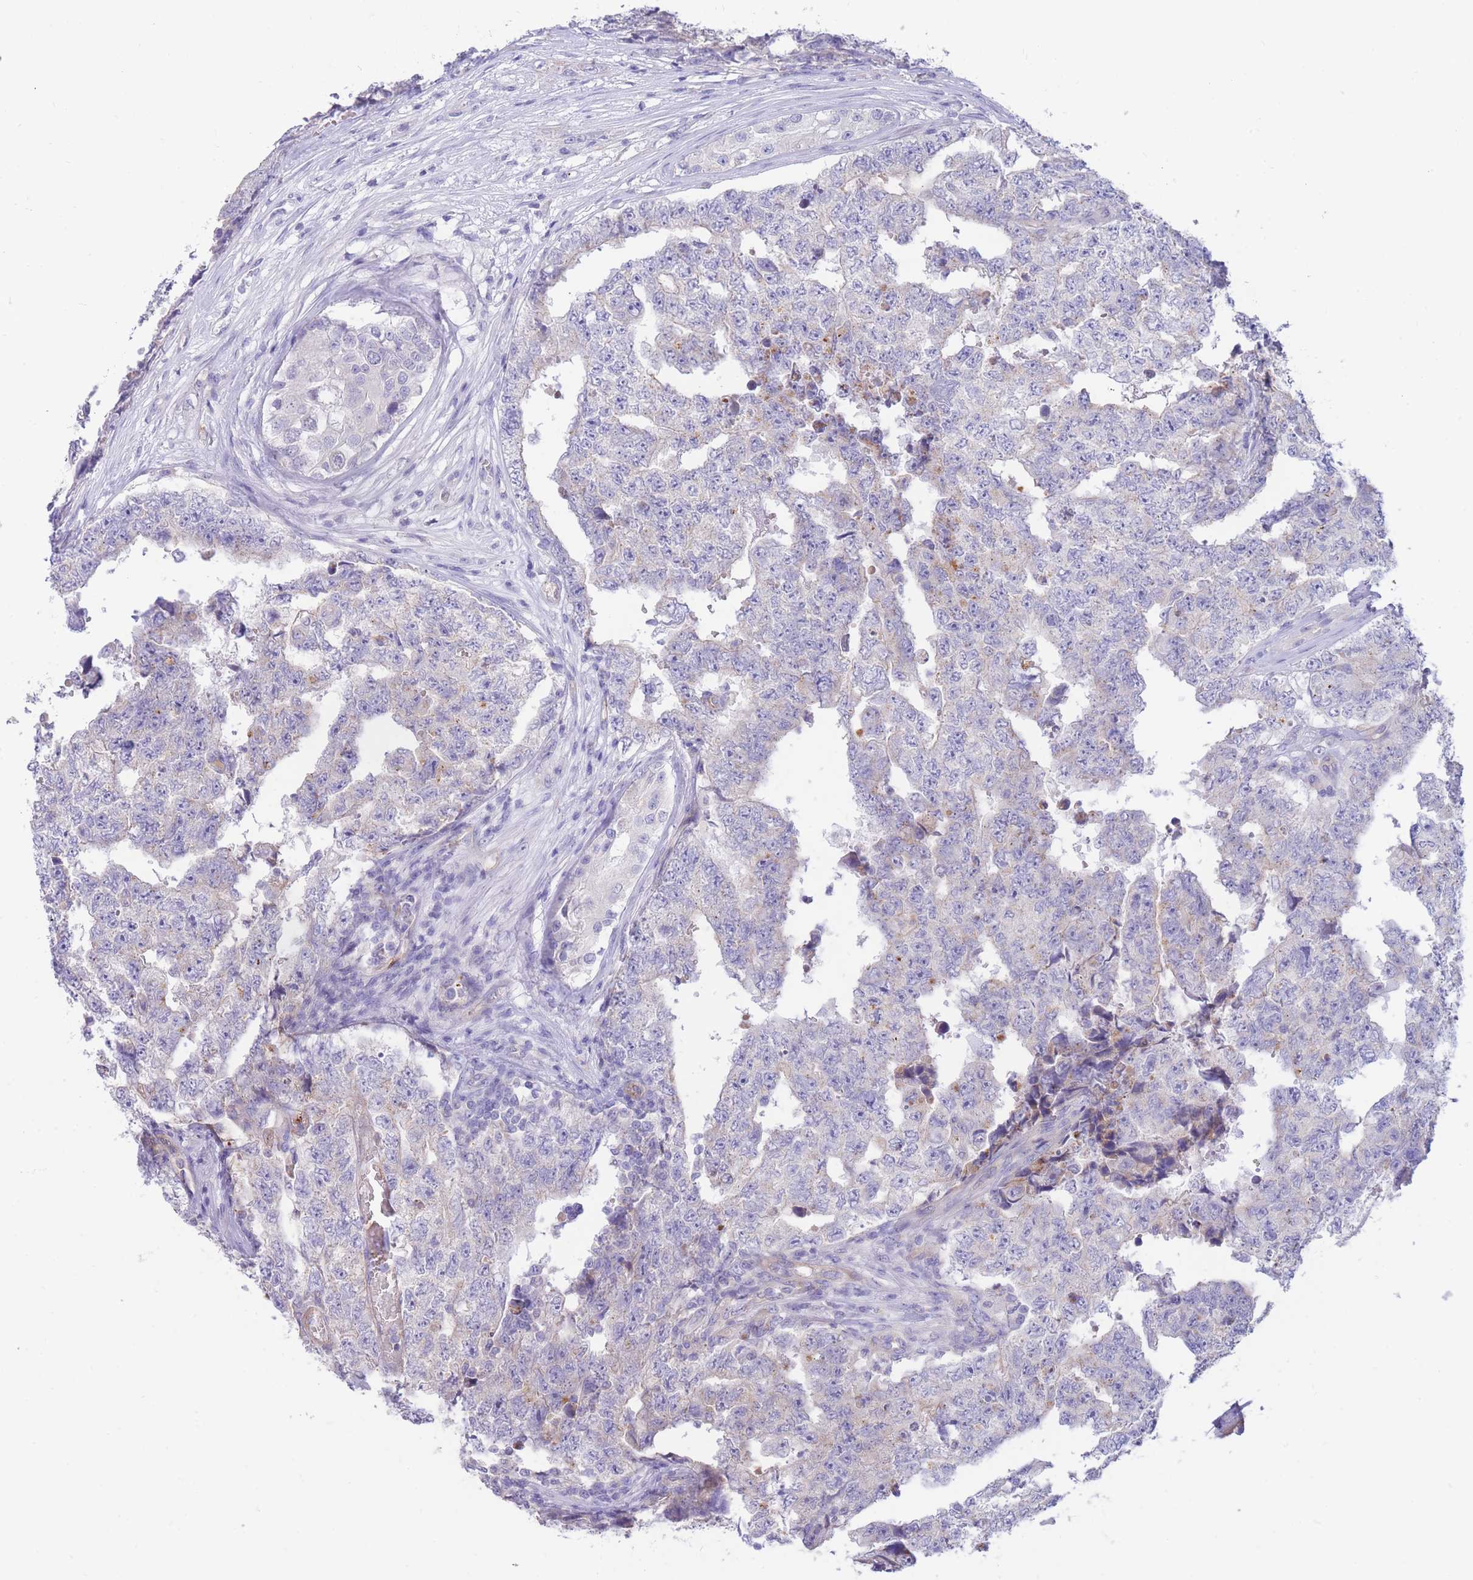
{"staining": {"intensity": "negative", "quantity": "none", "location": "none"}, "tissue": "testis cancer", "cell_type": "Tumor cells", "image_type": "cancer", "snomed": [{"axis": "morphology", "description": "Carcinoma, Embryonal, NOS"}, {"axis": "topography", "description": "Testis"}], "caption": "Testis cancer was stained to show a protein in brown. There is no significant expression in tumor cells.", "gene": "SULT1A1", "patient": {"sex": "male", "age": 25}}